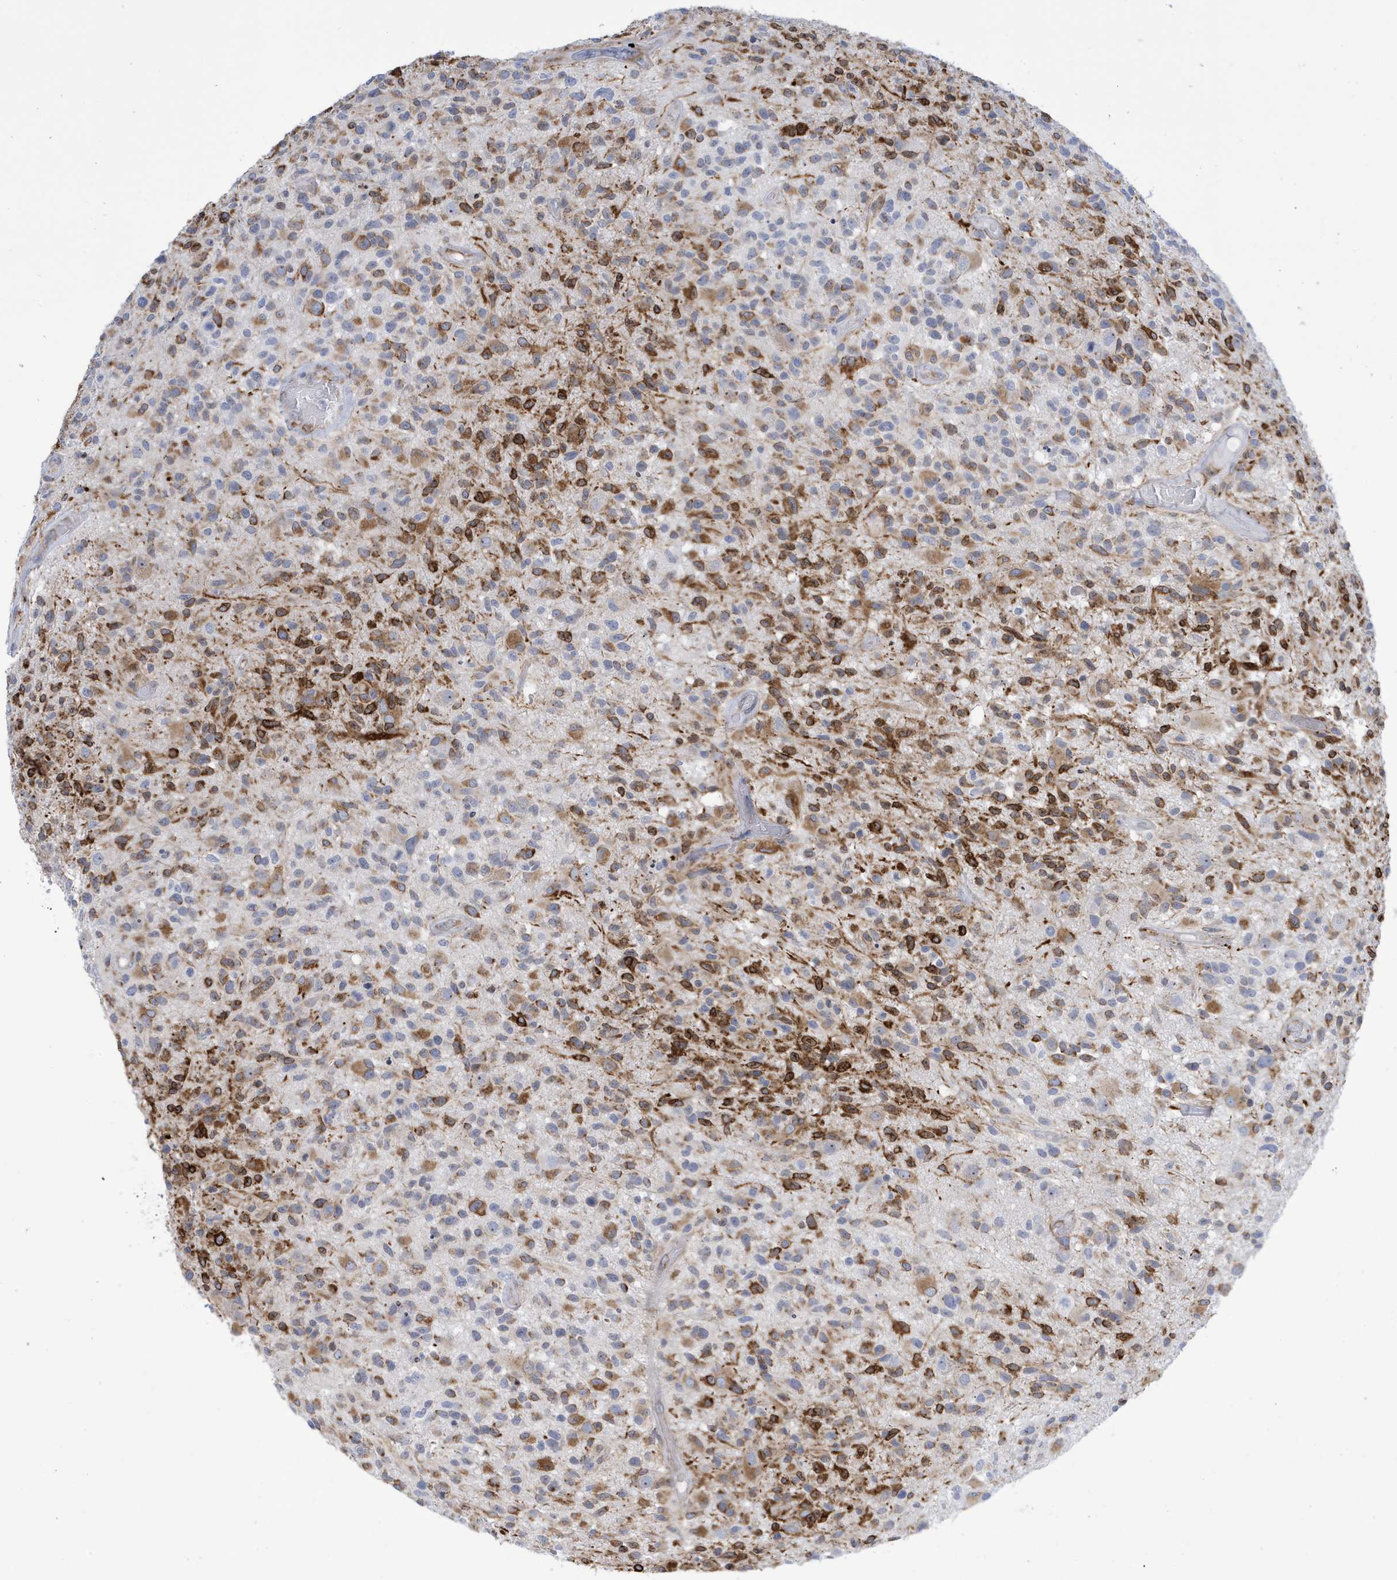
{"staining": {"intensity": "moderate", "quantity": ">75%", "location": "cytoplasmic/membranous"}, "tissue": "glioma", "cell_type": "Tumor cells", "image_type": "cancer", "snomed": [{"axis": "morphology", "description": "Glioma, malignant, High grade"}, {"axis": "morphology", "description": "Glioblastoma, NOS"}, {"axis": "topography", "description": "Brain"}], "caption": "Human glioma stained with a protein marker reveals moderate staining in tumor cells.", "gene": "SEMA3F", "patient": {"sex": "male", "age": 60}}